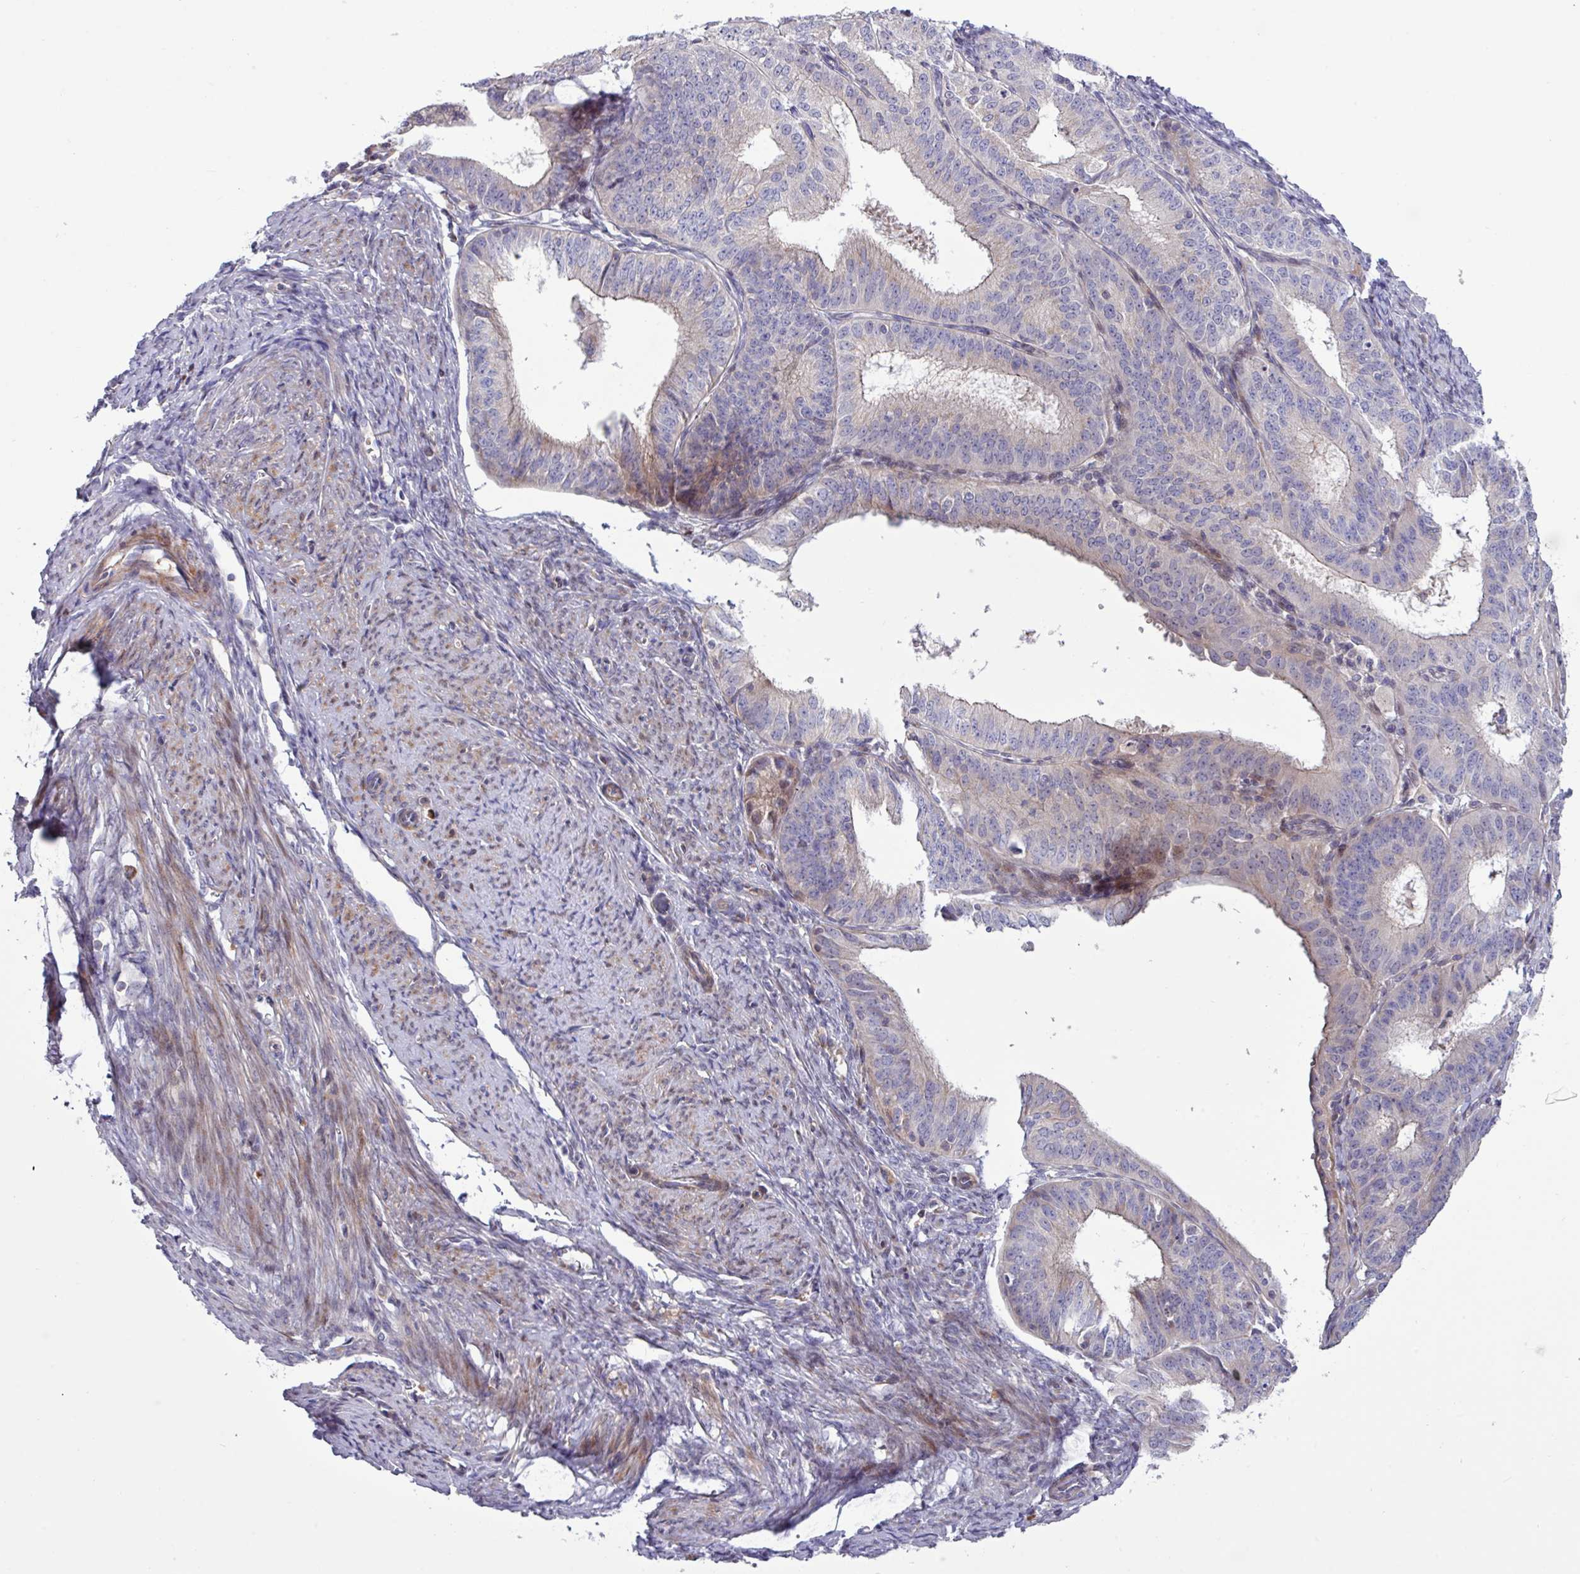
{"staining": {"intensity": "negative", "quantity": "none", "location": "none"}, "tissue": "endometrial cancer", "cell_type": "Tumor cells", "image_type": "cancer", "snomed": [{"axis": "morphology", "description": "Adenocarcinoma, NOS"}, {"axis": "topography", "description": "Endometrium"}], "caption": "Human endometrial adenocarcinoma stained for a protein using IHC exhibits no expression in tumor cells.", "gene": "TNFSF12", "patient": {"sex": "female", "age": 51}}